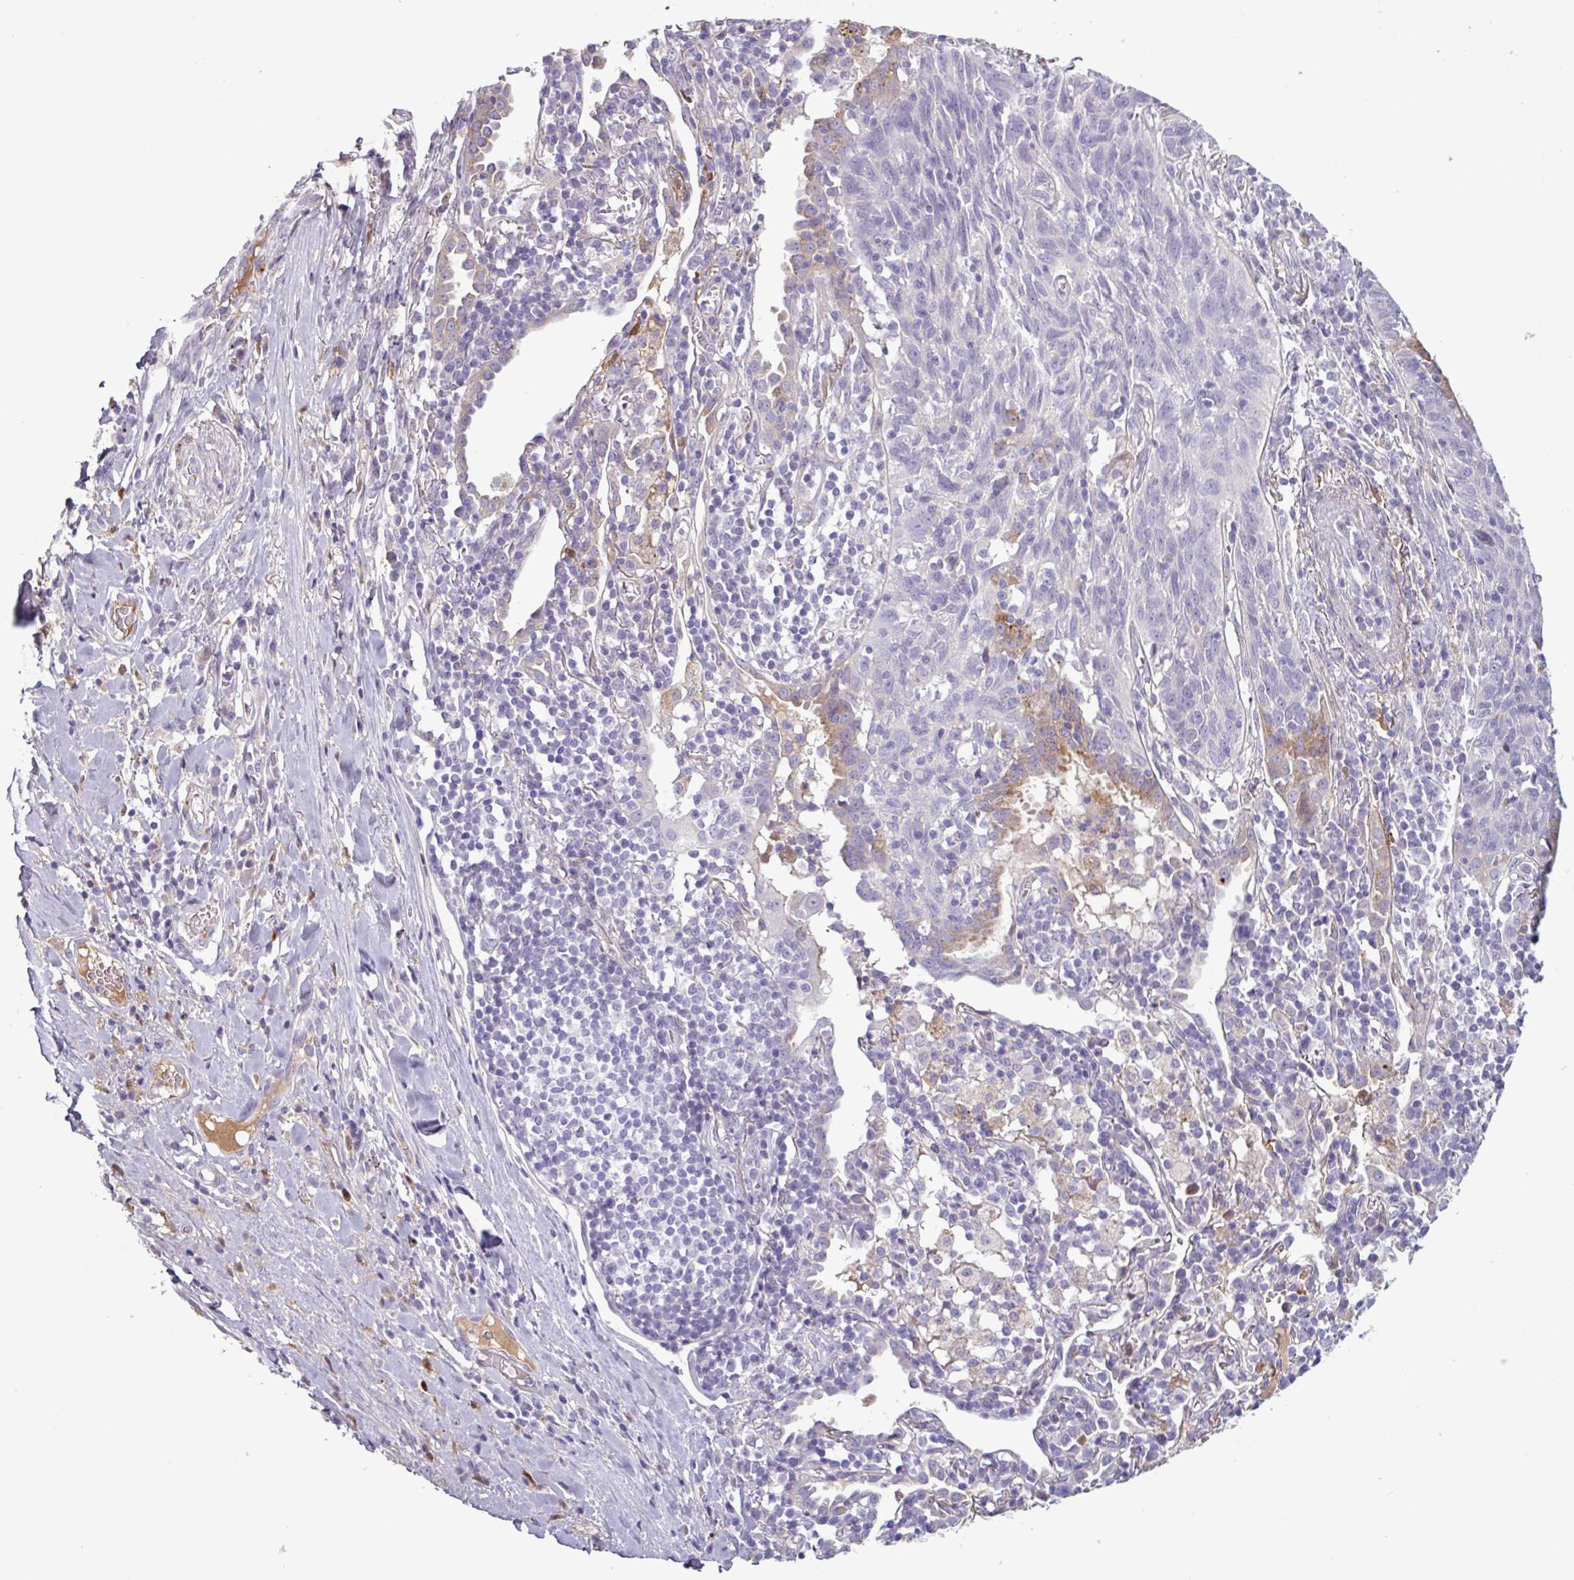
{"staining": {"intensity": "negative", "quantity": "none", "location": "none"}, "tissue": "lung cancer", "cell_type": "Tumor cells", "image_type": "cancer", "snomed": [{"axis": "morphology", "description": "Squamous cell carcinoma, NOS"}, {"axis": "topography", "description": "Lung"}], "caption": "The image demonstrates no staining of tumor cells in lung squamous cell carcinoma.", "gene": "C4B", "patient": {"sex": "female", "age": 66}}